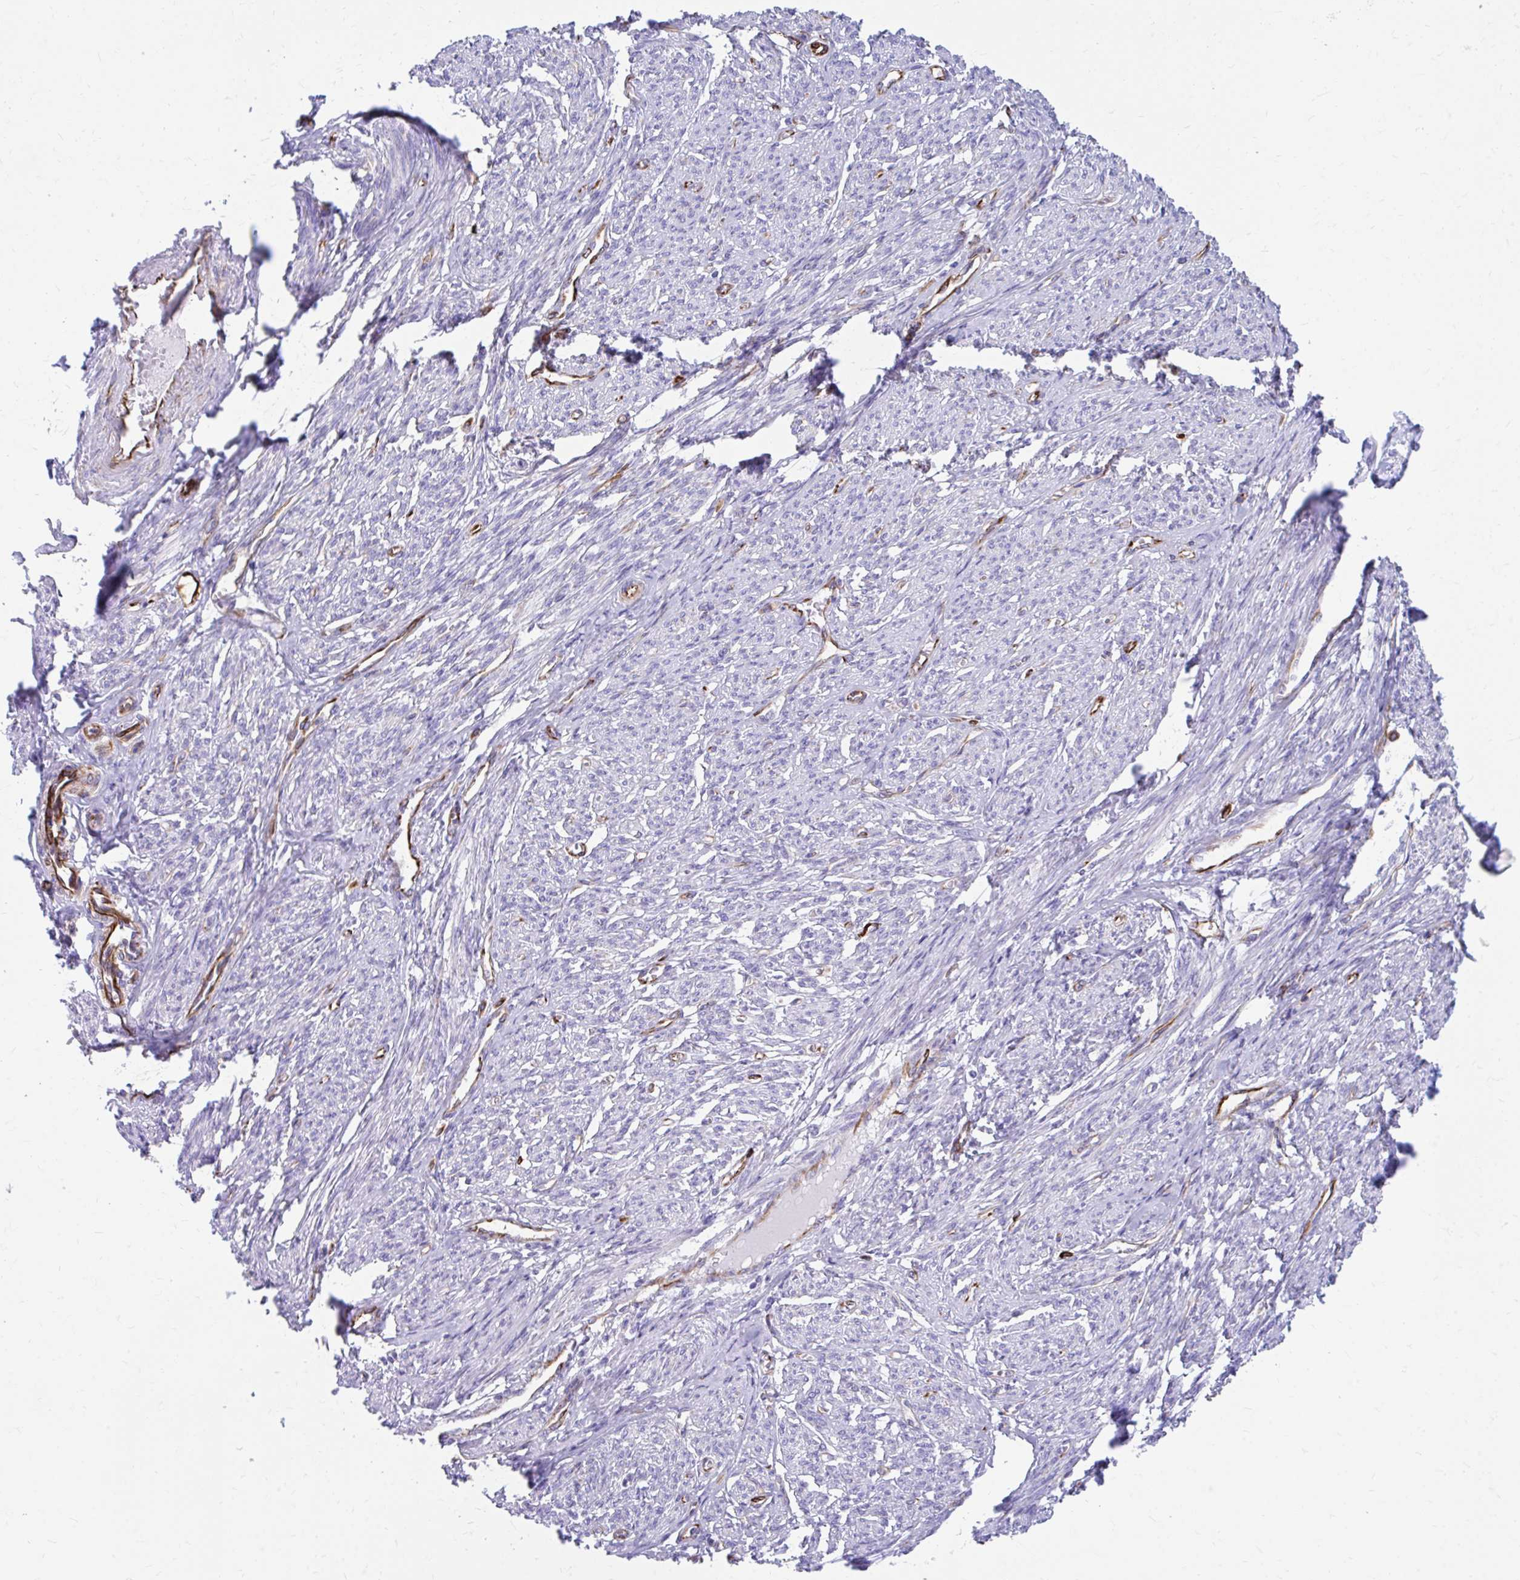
{"staining": {"intensity": "negative", "quantity": "none", "location": "none"}, "tissue": "smooth muscle", "cell_type": "Smooth muscle cells", "image_type": "normal", "snomed": [{"axis": "morphology", "description": "Normal tissue, NOS"}, {"axis": "topography", "description": "Smooth muscle"}], "caption": "High power microscopy image of an immunohistochemistry micrograph of unremarkable smooth muscle, revealing no significant expression in smooth muscle cells. (Brightfield microscopy of DAB IHC at high magnification).", "gene": "ZNF699", "patient": {"sex": "female", "age": 65}}